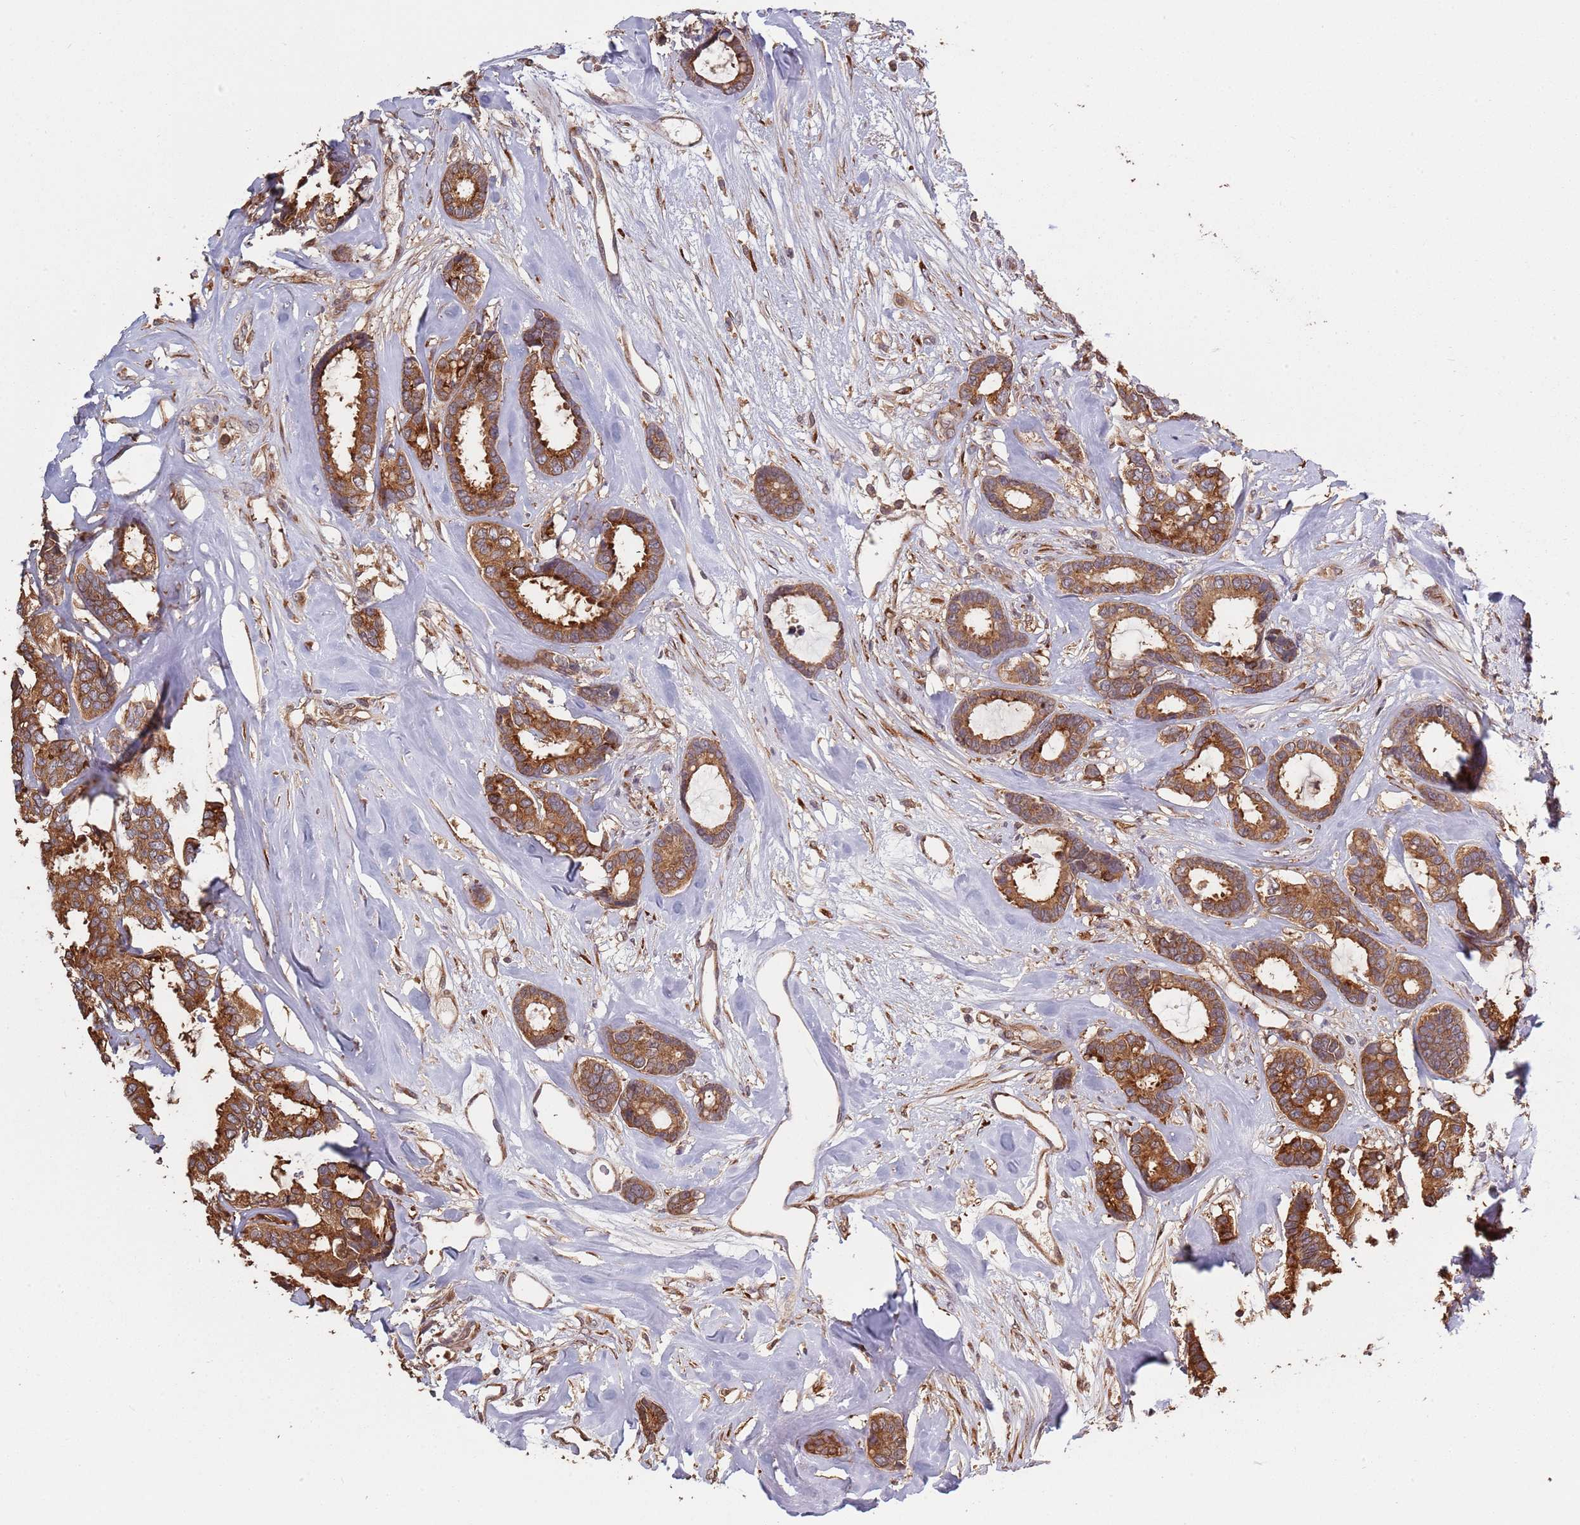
{"staining": {"intensity": "strong", "quantity": ">75%", "location": "cytoplasmic/membranous"}, "tissue": "breast cancer", "cell_type": "Tumor cells", "image_type": "cancer", "snomed": [{"axis": "morphology", "description": "Duct carcinoma"}, {"axis": "topography", "description": "Breast"}], "caption": "A brown stain highlights strong cytoplasmic/membranous expression of a protein in breast cancer (infiltrating ductal carcinoma) tumor cells.", "gene": "COG4", "patient": {"sex": "female", "age": 87}}